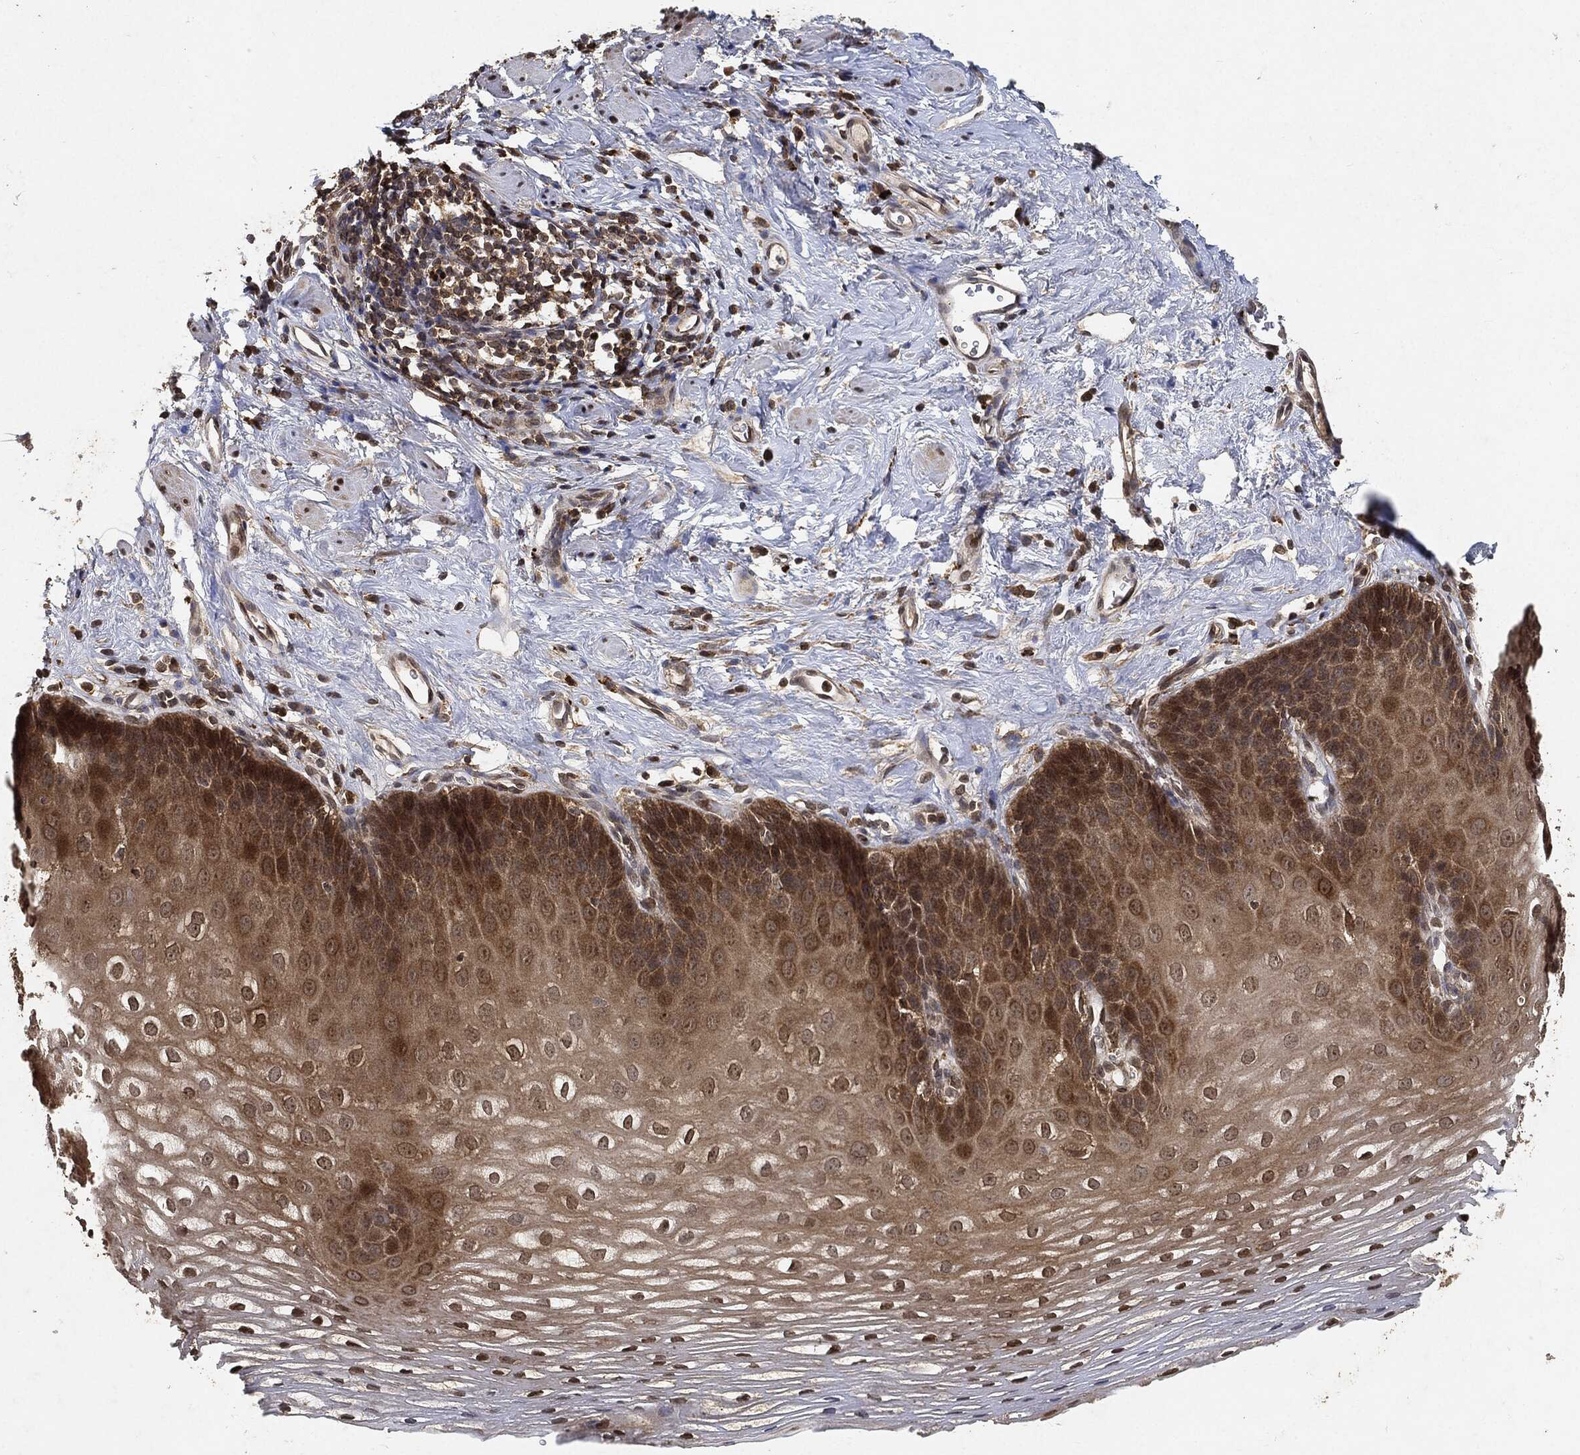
{"staining": {"intensity": "moderate", "quantity": ">75%", "location": "cytoplasmic/membranous"}, "tissue": "esophagus", "cell_type": "Squamous epithelial cells", "image_type": "normal", "snomed": [{"axis": "morphology", "description": "Normal tissue, NOS"}, {"axis": "topography", "description": "Esophagus"}], "caption": "Protein staining demonstrates moderate cytoplasmic/membranous expression in approximately >75% of squamous epithelial cells in normal esophagus.", "gene": "ZNF226", "patient": {"sex": "male", "age": 64}}